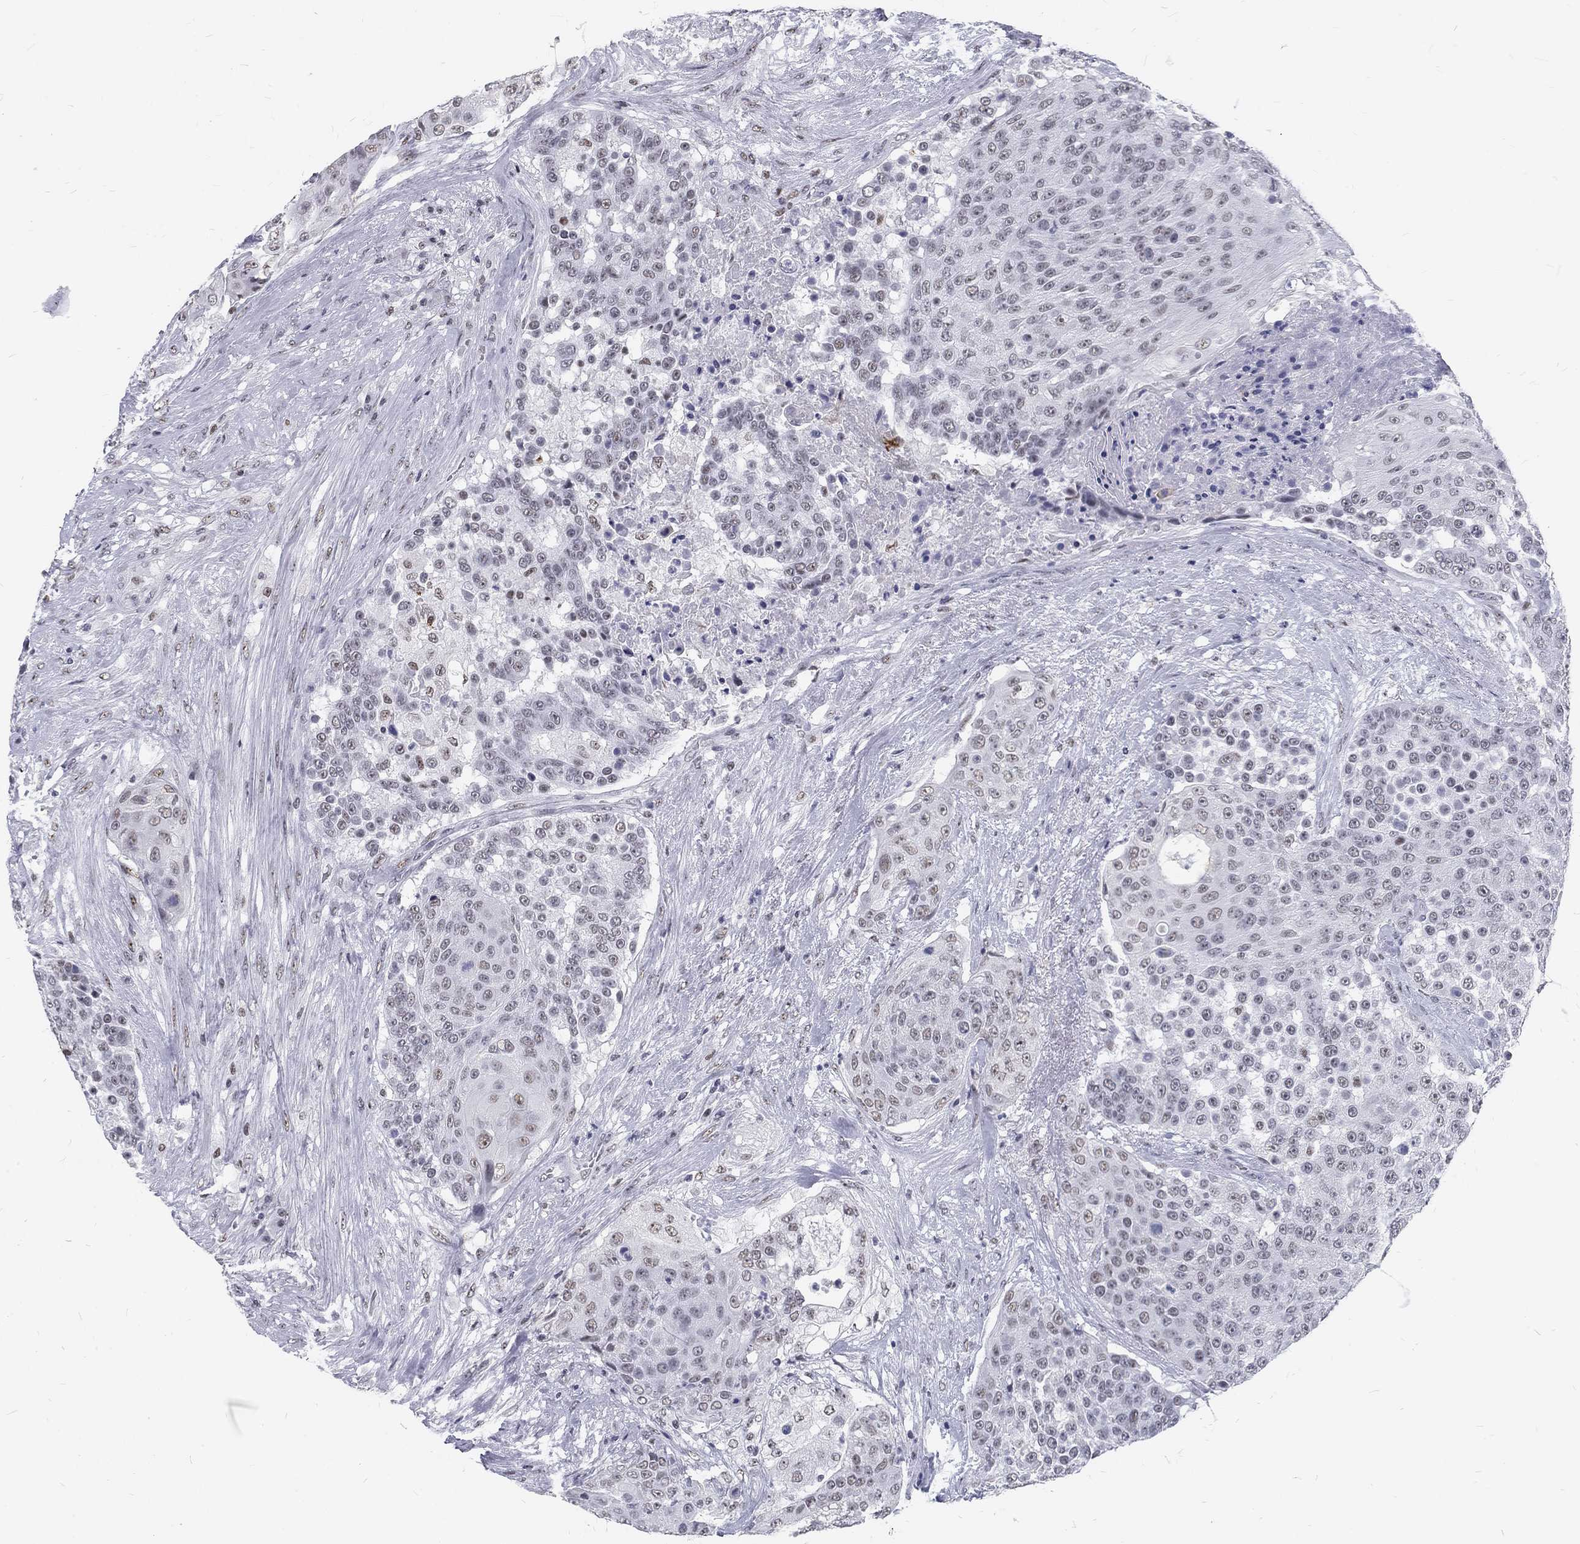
{"staining": {"intensity": "negative", "quantity": "none", "location": "none"}, "tissue": "urothelial cancer", "cell_type": "Tumor cells", "image_type": "cancer", "snomed": [{"axis": "morphology", "description": "Urothelial carcinoma, High grade"}, {"axis": "topography", "description": "Urinary bladder"}], "caption": "Immunohistochemistry (IHC) of human urothelial carcinoma (high-grade) reveals no staining in tumor cells. The staining is performed using DAB brown chromogen with nuclei counter-stained in using hematoxylin.", "gene": "SNORC", "patient": {"sex": "female", "age": 63}}